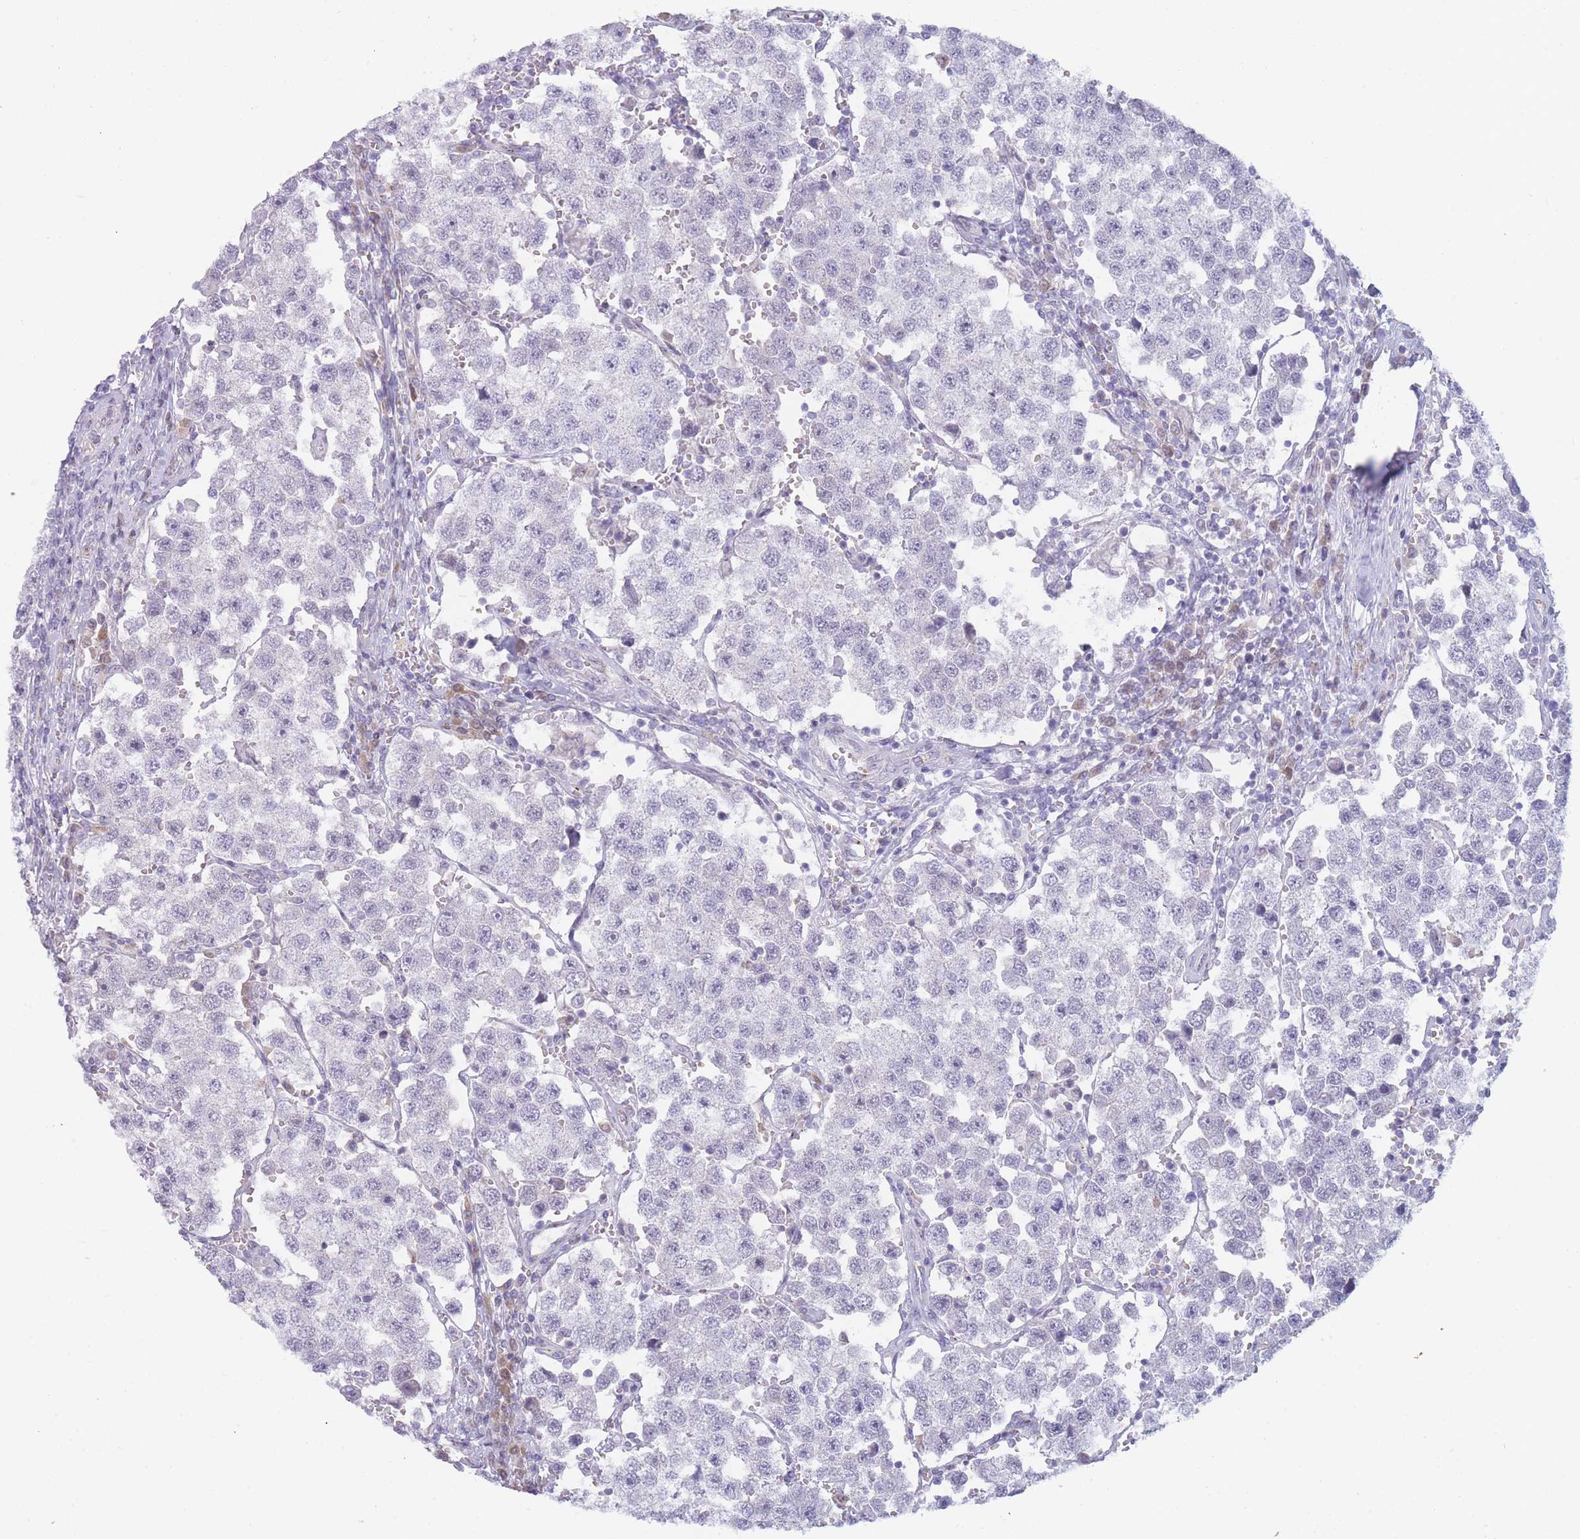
{"staining": {"intensity": "negative", "quantity": "none", "location": "none"}, "tissue": "testis cancer", "cell_type": "Tumor cells", "image_type": "cancer", "snomed": [{"axis": "morphology", "description": "Seminoma, NOS"}, {"axis": "topography", "description": "Testis"}], "caption": "Human seminoma (testis) stained for a protein using IHC exhibits no staining in tumor cells.", "gene": "MRI1", "patient": {"sex": "male", "age": 37}}